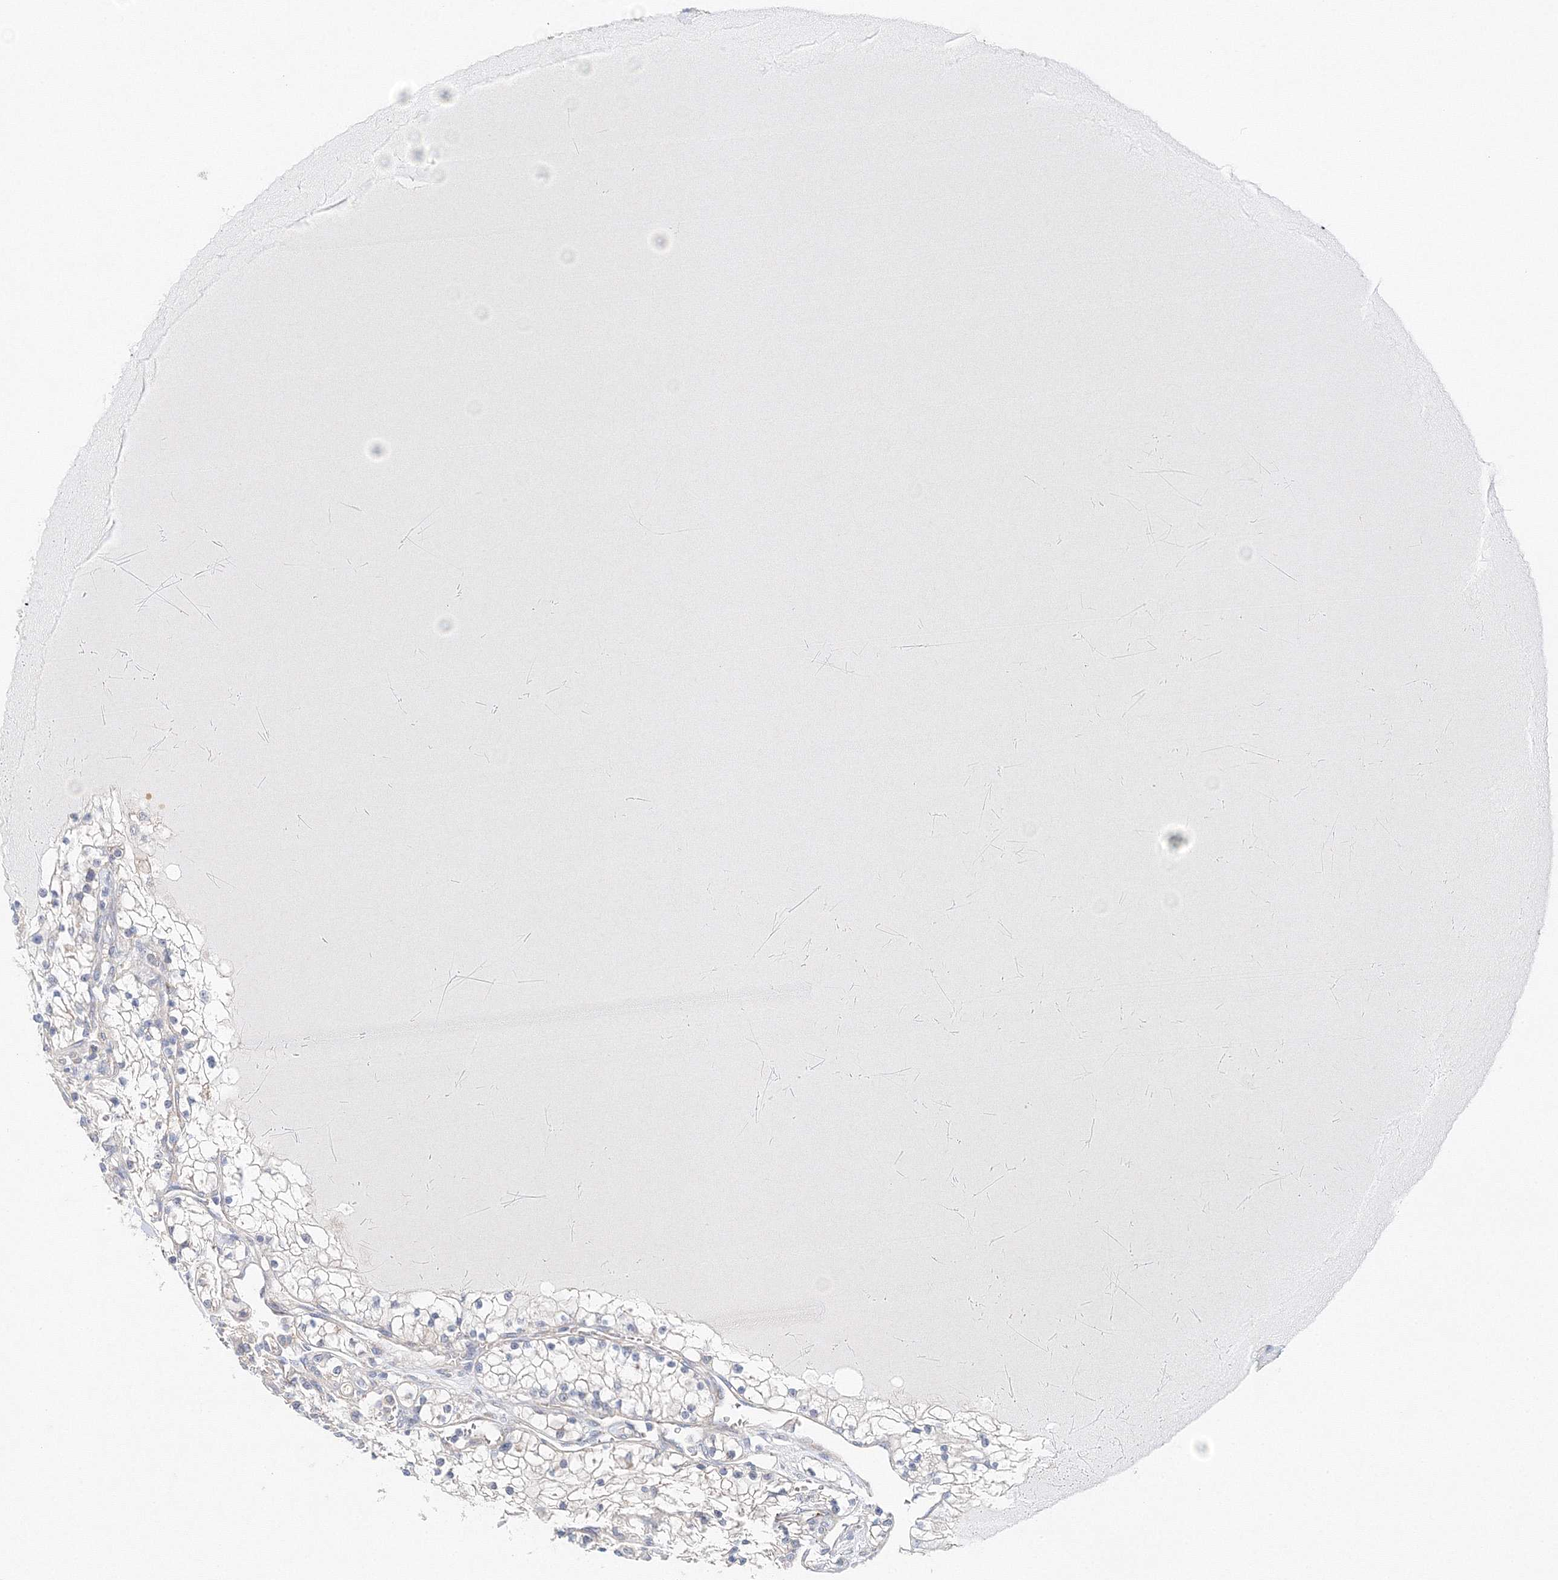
{"staining": {"intensity": "negative", "quantity": "none", "location": "none"}, "tissue": "renal cancer", "cell_type": "Tumor cells", "image_type": "cancer", "snomed": [{"axis": "morphology", "description": "Adenocarcinoma, NOS"}, {"axis": "topography", "description": "Kidney"}], "caption": "Adenocarcinoma (renal) was stained to show a protein in brown. There is no significant staining in tumor cells.", "gene": "TPRKB", "patient": {"sex": "male", "age": 80}}